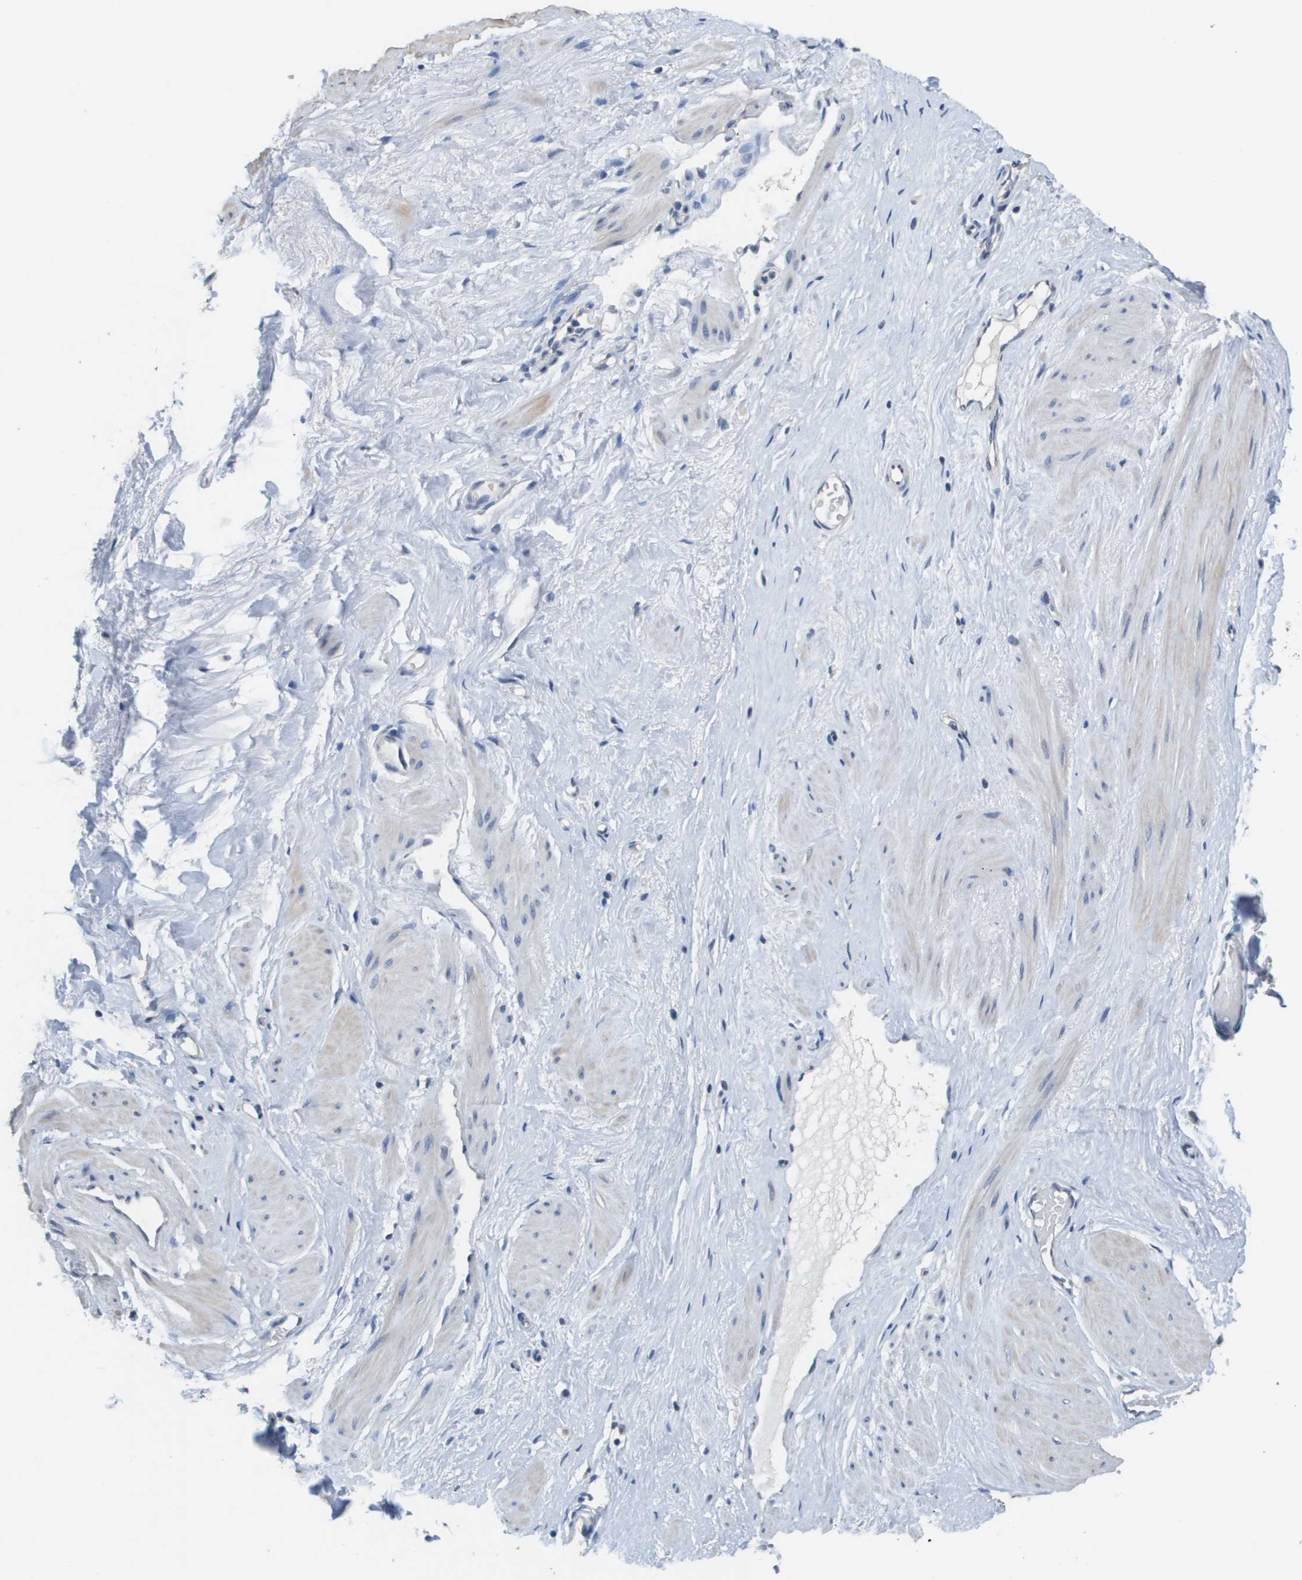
{"staining": {"intensity": "negative", "quantity": "none", "location": "none"}, "tissue": "adipose tissue", "cell_type": "Adipocytes", "image_type": "normal", "snomed": [{"axis": "morphology", "description": "Normal tissue, NOS"}, {"axis": "topography", "description": "Soft tissue"}, {"axis": "topography", "description": "Vascular tissue"}], "caption": "DAB immunohistochemical staining of normal adipose tissue reveals no significant staining in adipocytes.", "gene": "MT3", "patient": {"sex": "female", "age": 35}}